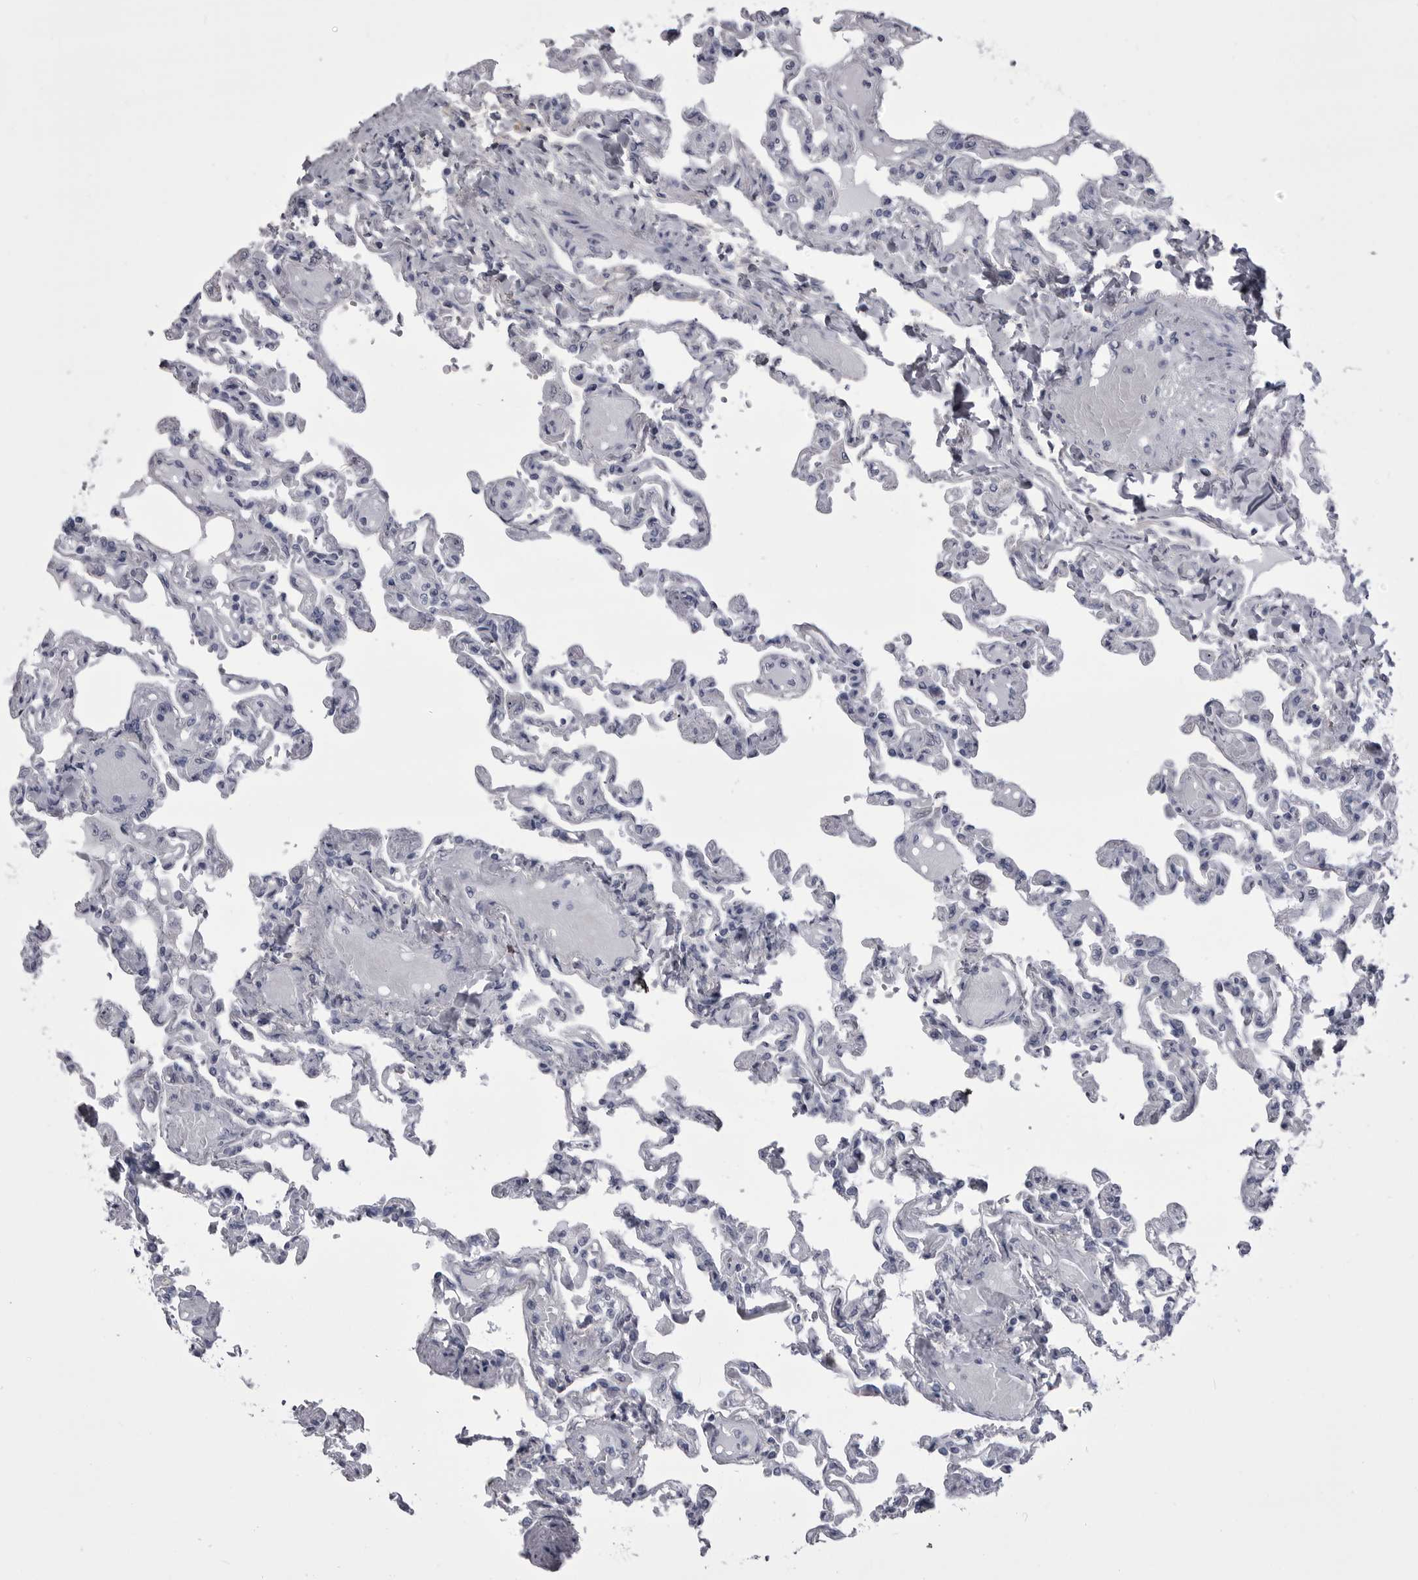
{"staining": {"intensity": "negative", "quantity": "none", "location": "none"}, "tissue": "lung", "cell_type": "Alveolar cells", "image_type": "normal", "snomed": [{"axis": "morphology", "description": "Normal tissue, NOS"}, {"axis": "topography", "description": "Lung"}], "caption": "Benign lung was stained to show a protein in brown. There is no significant staining in alveolar cells. (DAB (3,3'-diaminobenzidine) IHC with hematoxylin counter stain).", "gene": "ANK2", "patient": {"sex": "male", "age": 21}}